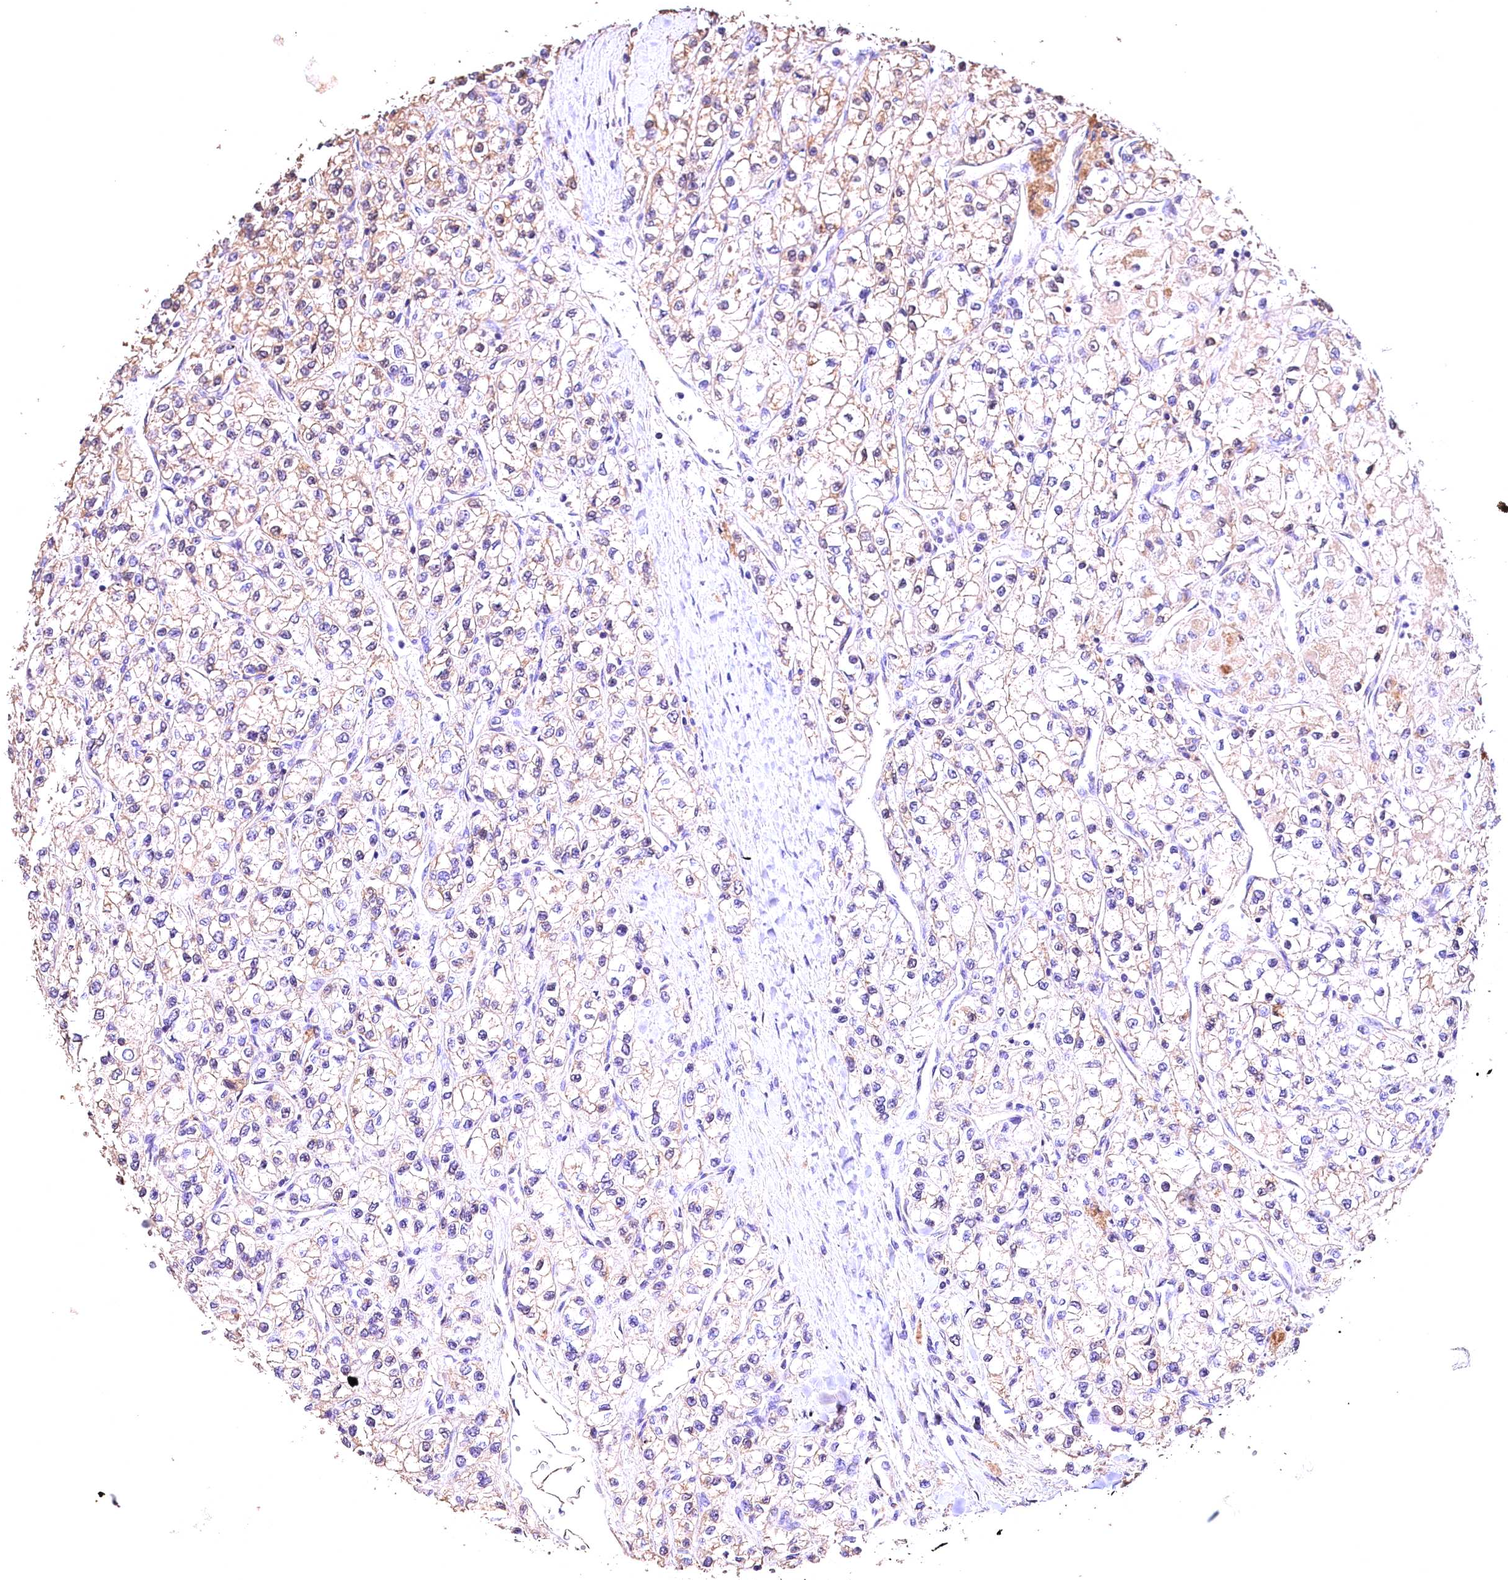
{"staining": {"intensity": "weak", "quantity": "<25%", "location": "cytoplasmic/membranous"}, "tissue": "renal cancer", "cell_type": "Tumor cells", "image_type": "cancer", "snomed": [{"axis": "morphology", "description": "Adenocarcinoma, NOS"}, {"axis": "topography", "description": "Kidney"}], "caption": "Immunohistochemistry micrograph of adenocarcinoma (renal) stained for a protein (brown), which demonstrates no expression in tumor cells. (DAB immunohistochemistry, high magnification).", "gene": "OAS3", "patient": {"sex": "male", "age": 80}}